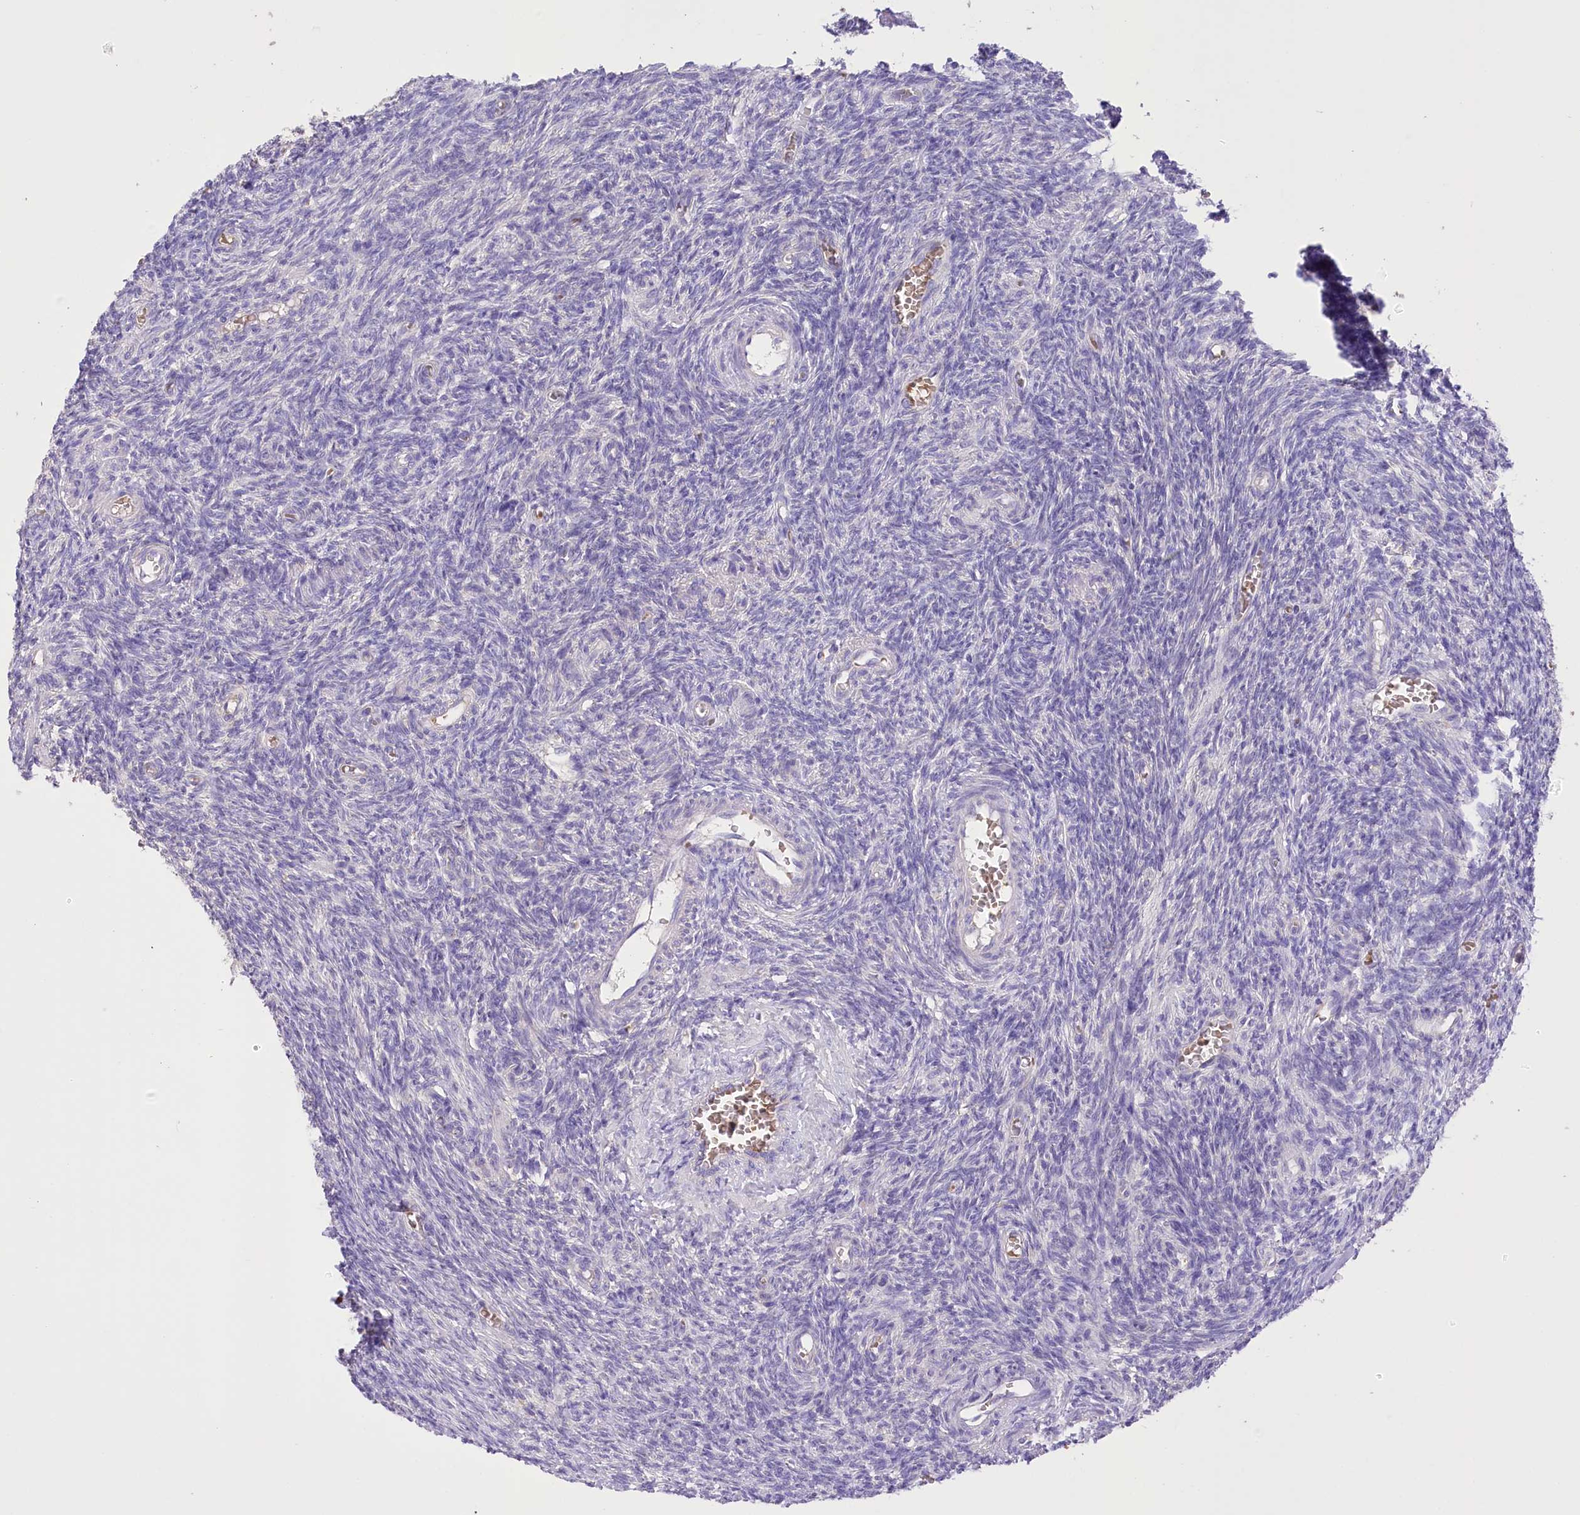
{"staining": {"intensity": "negative", "quantity": "none", "location": "none"}, "tissue": "ovary", "cell_type": "Ovarian stroma cells", "image_type": "normal", "snomed": [{"axis": "morphology", "description": "Normal tissue, NOS"}, {"axis": "topography", "description": "Ovary"}], "caption": "IHC of benign ovary reveals no expression in ovarian stroma cells.", "gene": "PRSS53", "patient": {"sex": "female", "age": 27}}